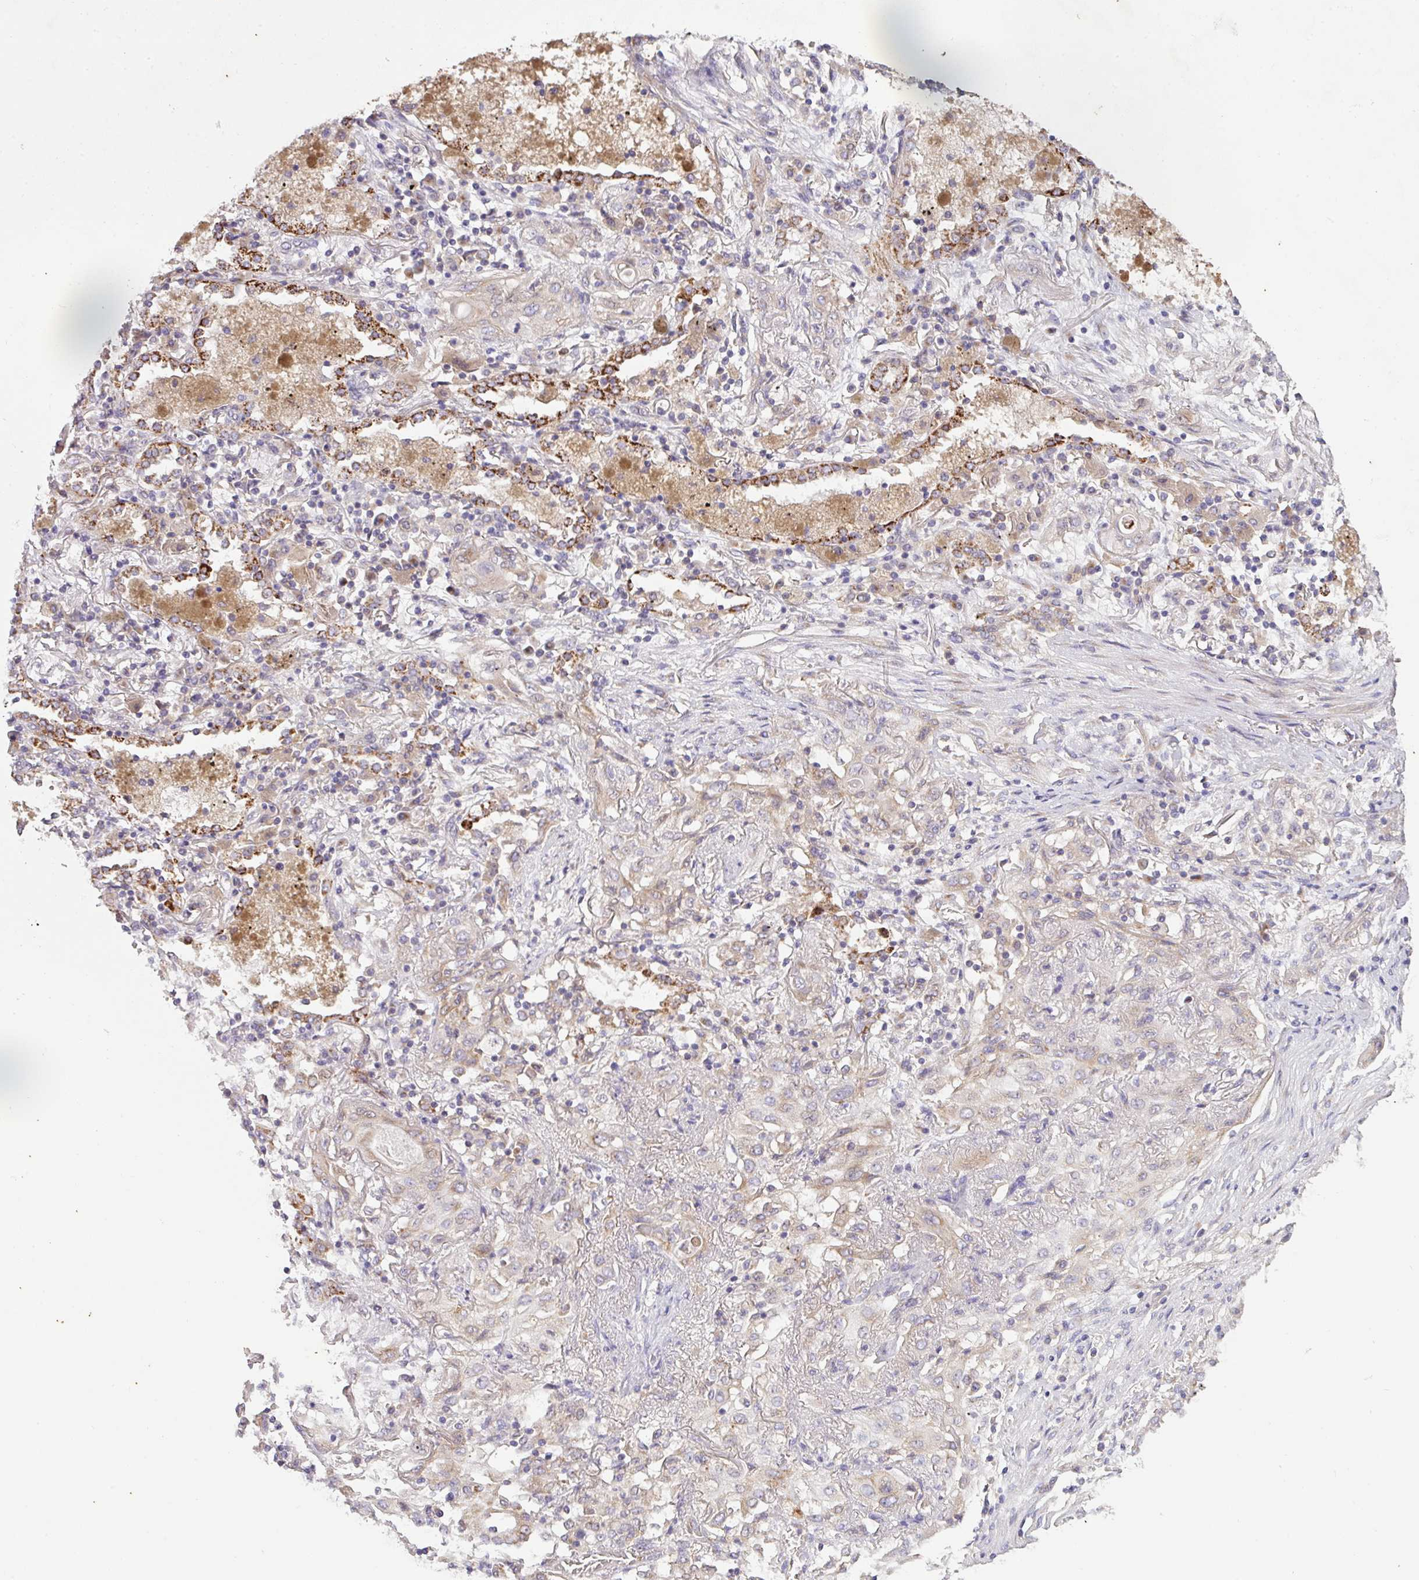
{"staining": {"intensity": "weak", "quantity": "<25%", "location": "cytoplasmic/membranous"}, "tissue": "lung cancer", "cell_type": "Tumor cells", "image_type": "cancer", "snomed": [{"axis": "morphology", "description": "Squamous cell carcinoma, NOS"}, {"axis": "topography", "description": "Lung"}], "caption": "High power microscopy micrograph of an immunohistochemistry histopathology image of lung cancer (squamous cell carcinoma), revealing no significant staining in tumor cells. (Brightfield microscopy of DAB immunohistochemistry at high magnification).", "gene": "VTI1A", "patient": {"sex": "female", "age": 47}}